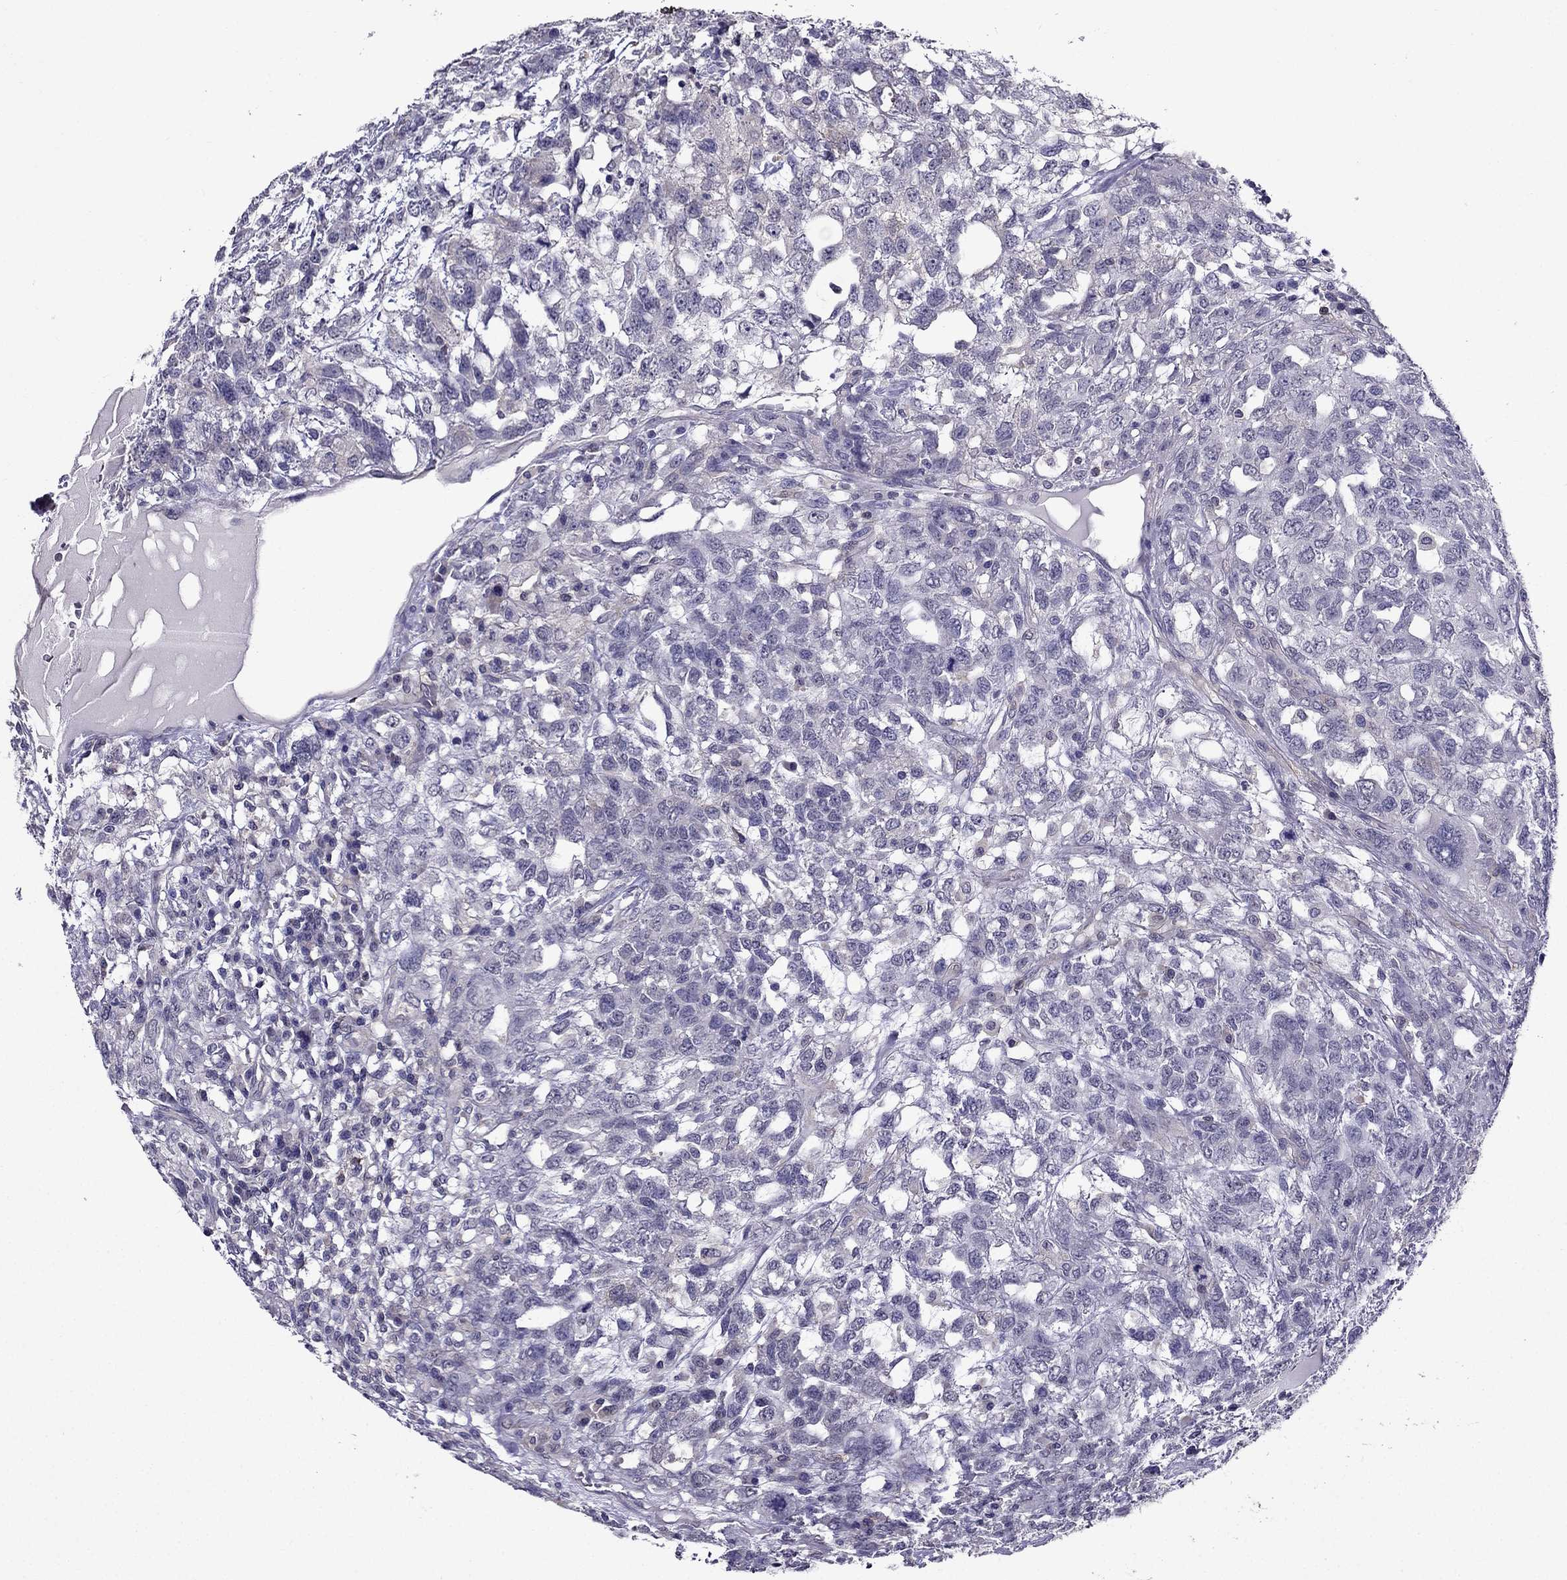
{"staining": {"intensity": "negative", "quantity": "none", "location": "none"}, "tissue": "testis cancer", "cell_type": "Tumor cells", "image_type": "cancer", "snomed": [{"axis": "morphology", "description": "Seminoma, NOS"}, {"axis": "topography", "description": "Testis"}], "caption": "Protein analysis of seminoma (testis) exhibits no significant staining in tumor cells.", "gene": "AAK1", "patient": {"sex": "male", "age": 52}}